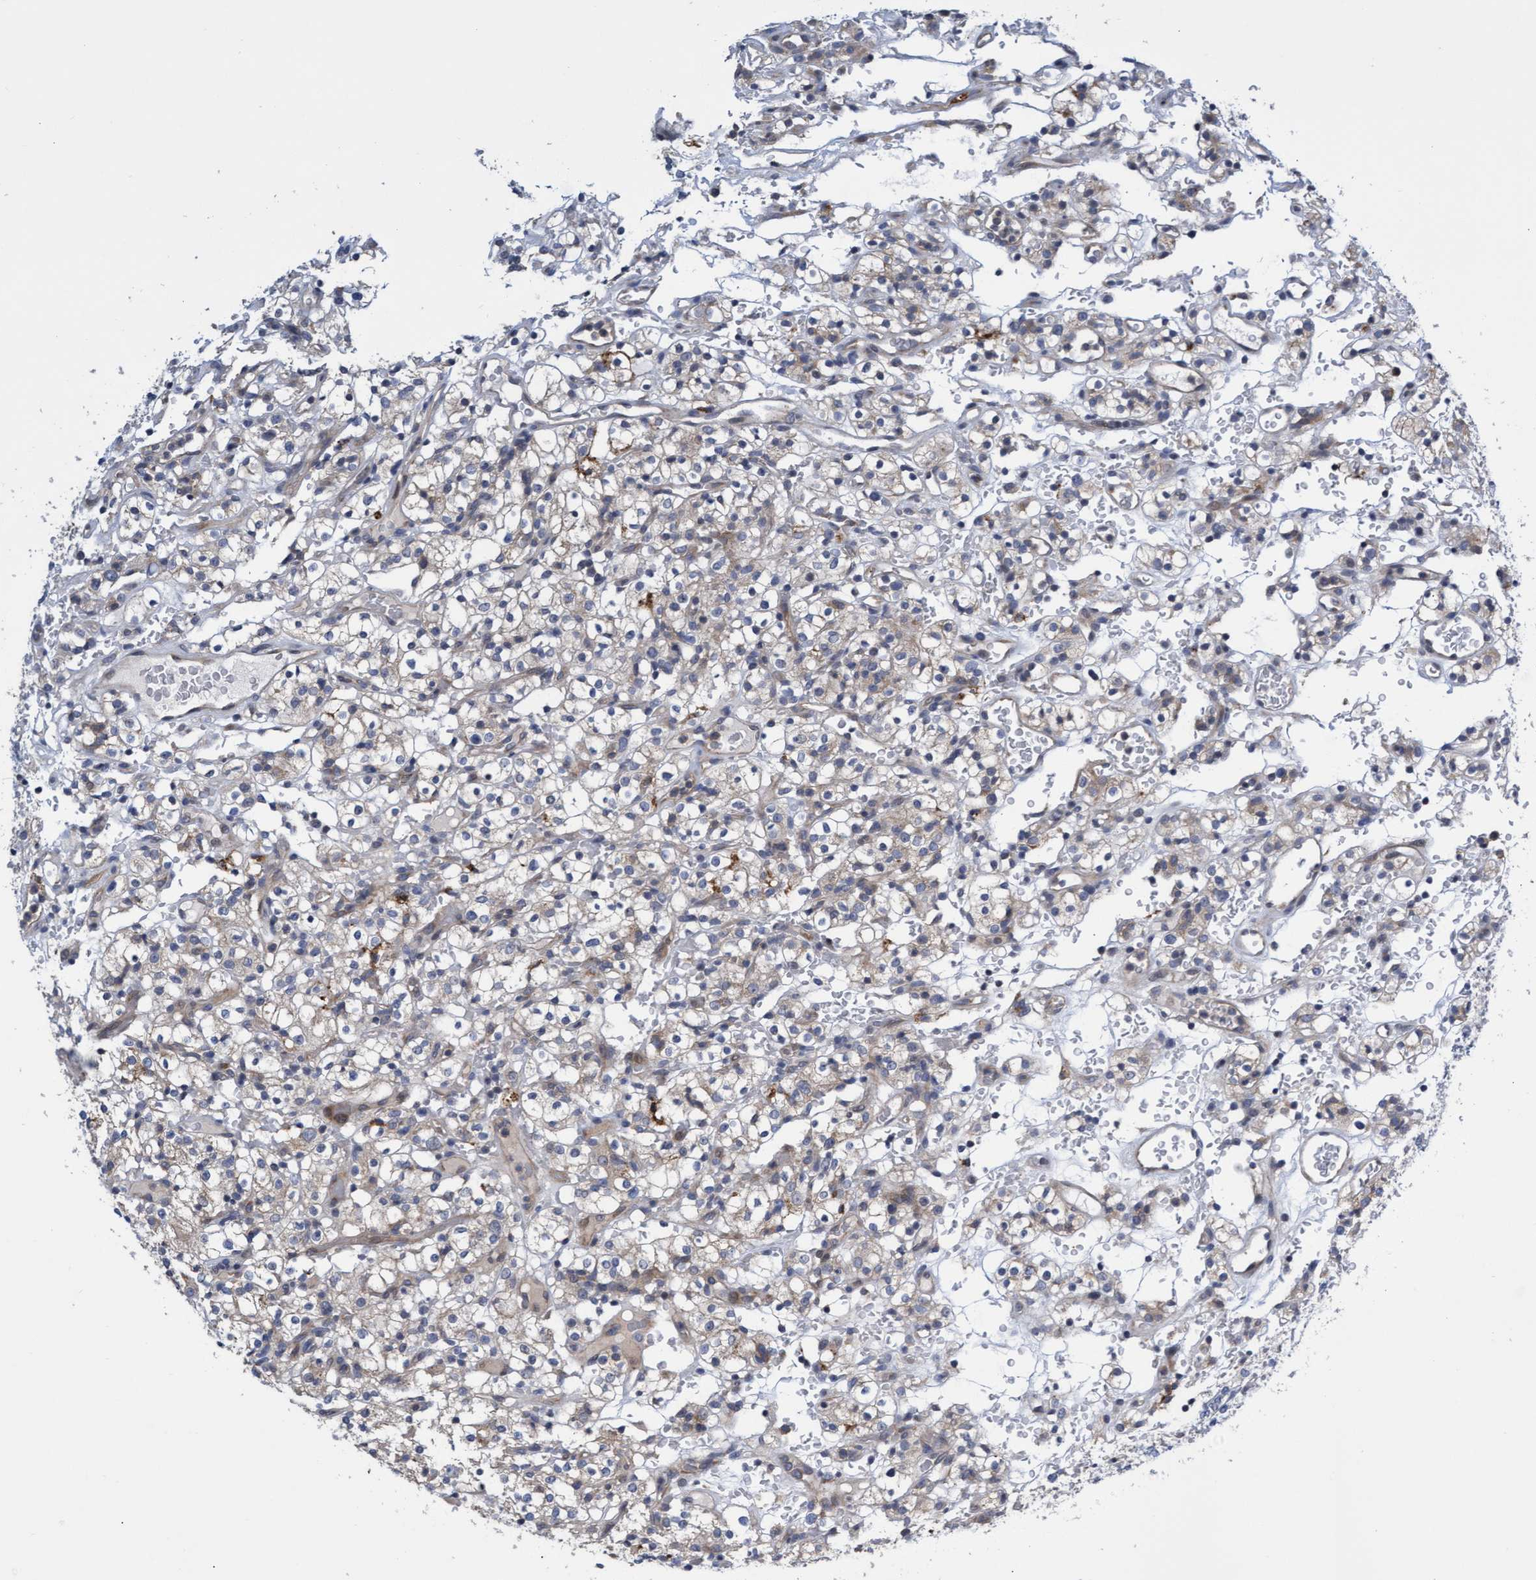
{"staining": {"intensity": "weak", "quantity": "<25%", "location": "cytoplasmic/membranous"}, "tissue": "renal cancer", "cell_type": "Tumor cells", "image_type": "cancer", "snomed": [{"axis": "morphology", "description": "Normal tissue, NOS"}, {"axis": "morphology", "description": "Adenocarcinoma, NOS"}, {"axis": "topography", "description": "Kidney"}], "caption": "Protein analysis of renal adenocarcinoma demonstrates no significant staining in tumor cells.", "gene": "ABCF2", "patient": {"sex": "female", "age": 72}}